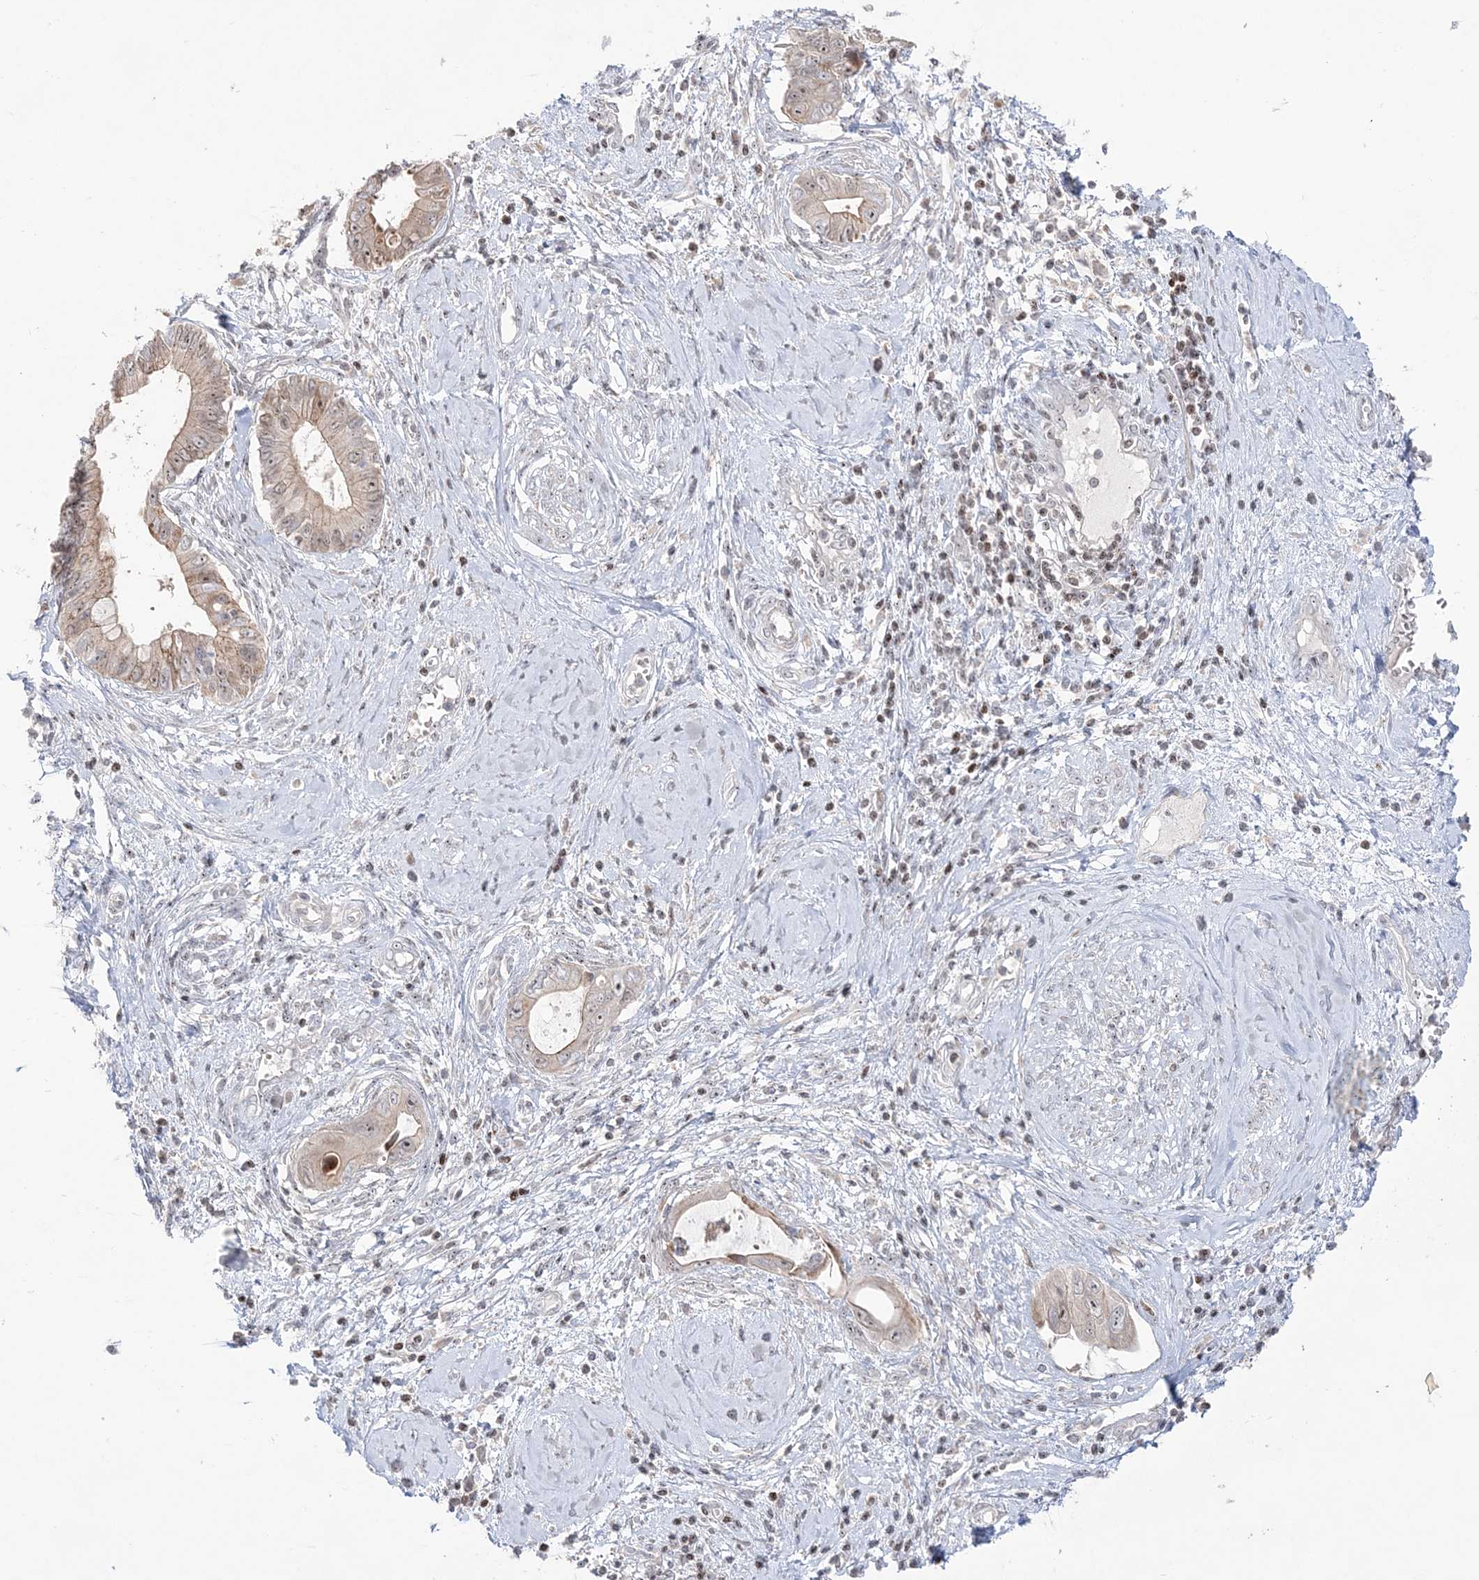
{"staining": {"intensity": "weak", "quantity": ">75%", "location": "cytoplasmic/membranous,nuclear"}, "tissue": "cervical cancer", "cell_type": "Tumor cells", "image_type": "cancer", "snomed": [{"axis": "morphology", "description": "Adenocarcinoma, NOS"}, {"axis": "topography", "description": "Cervix"}], "caption": "IHC staining of cervical adenocarcinoma, which shows low levels of weak cytoplasmic/membranous and nuclear expression in approximately >75% of tumor cells indicating weak cytoplasmic/membranous and nuclear protein expression. The staining was performed using DAB (brown) for protein detection and nuclei were counterstained in hematoxylin (blue).", "gene": "SH3BP4", "patient": {"sex": "female", "age": 44}}